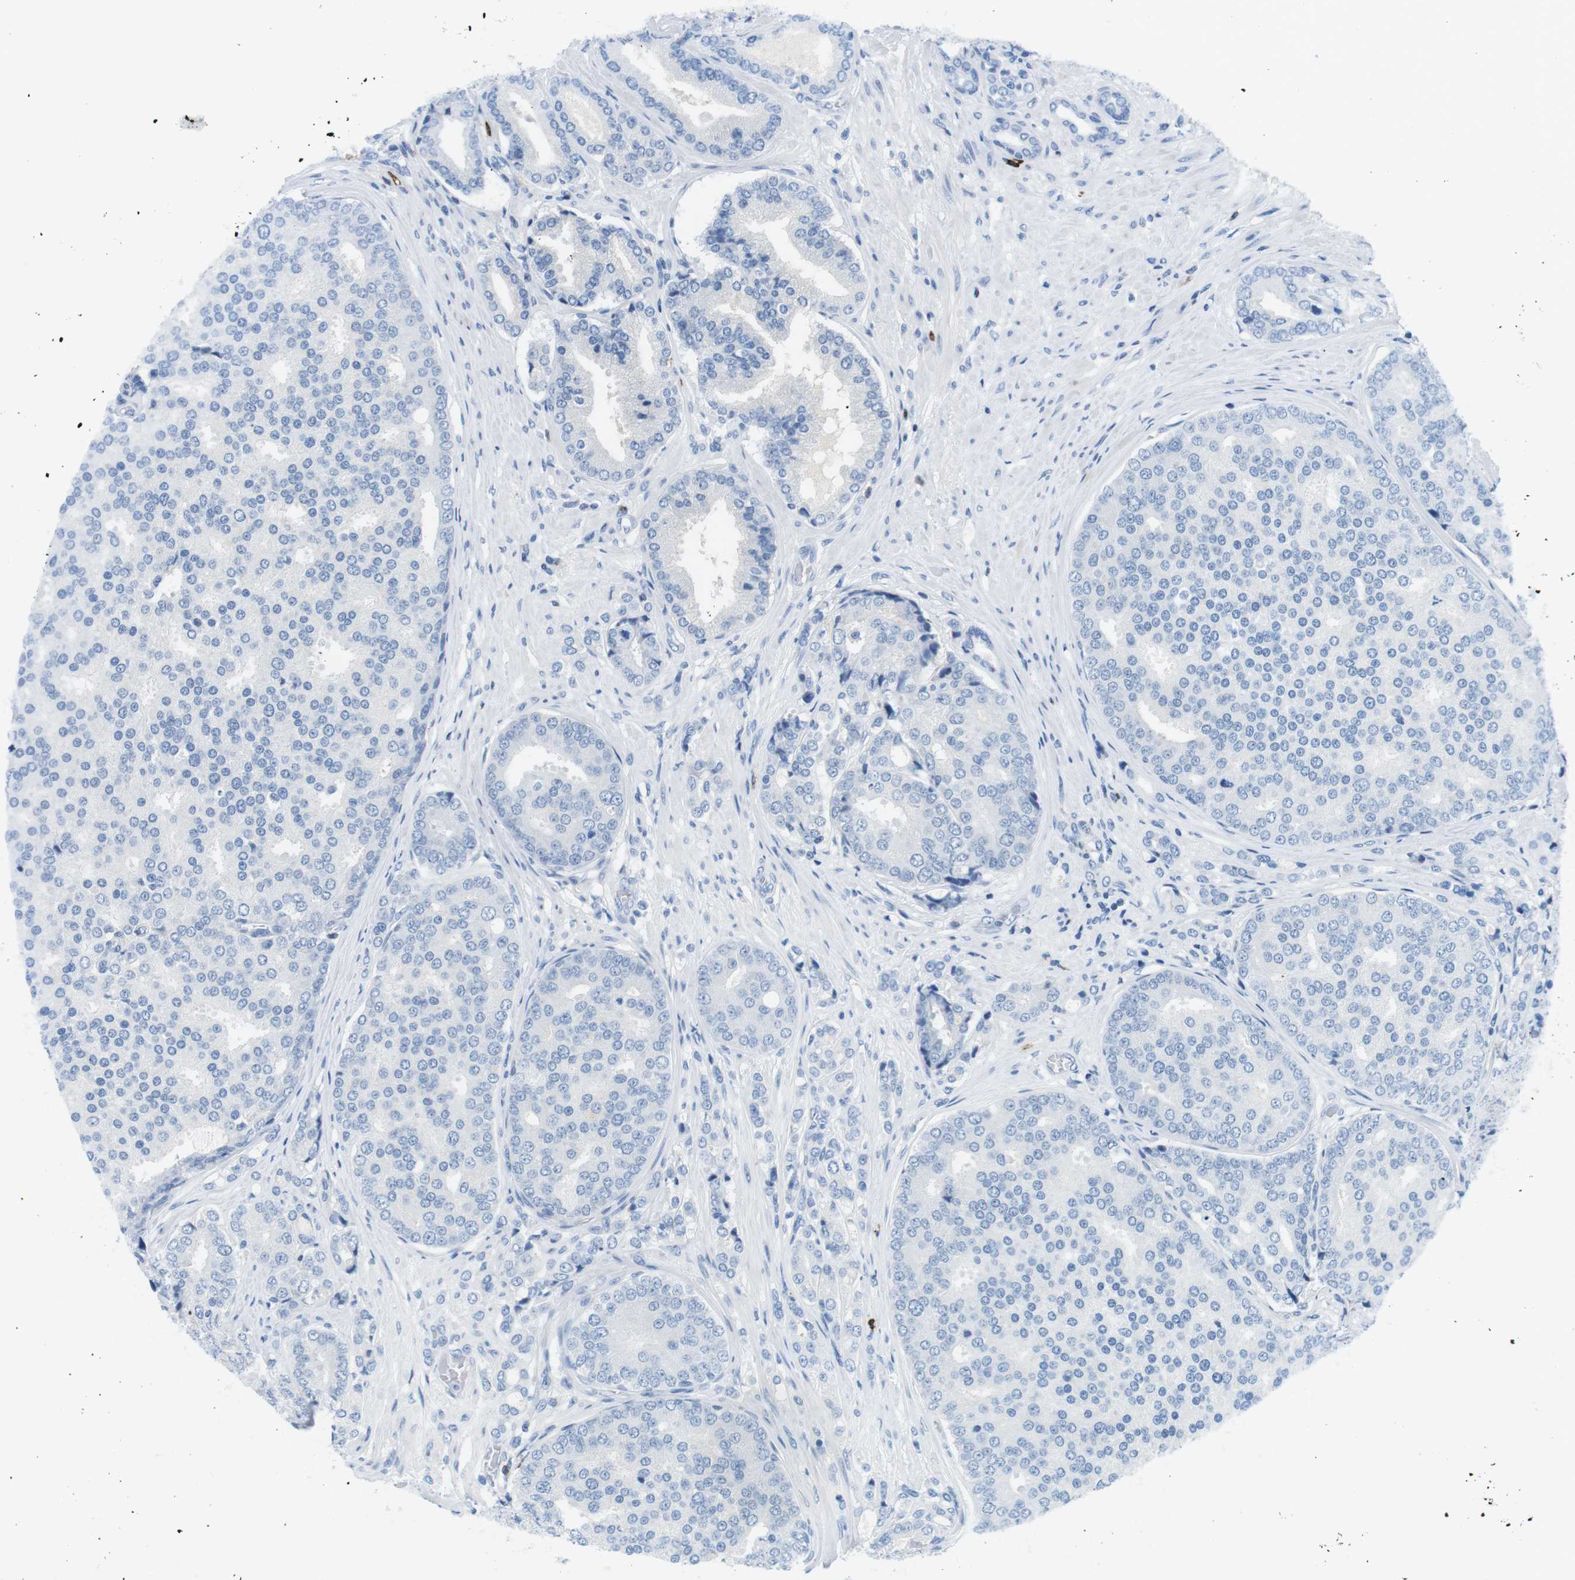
{"staining": {"intensity": "negative", "quantity": "none", "location": "none"}, "tissue": "prostate cancer", "cell_type": "Tumor cells", "image_type": "cancer", "snomed": [{"axis": "morphology", "description": "Adenocarcinoma, High grade"}, {"axis": "topography", "description": "Prostate"}], "caption": "Immunohistochemical staining of human high-grade adenocarcinoma (prostate) reveals no significant staining in tumor cells.", "gene": "TNFRSF4", "patient": {"sex": "male", "age": 50}}